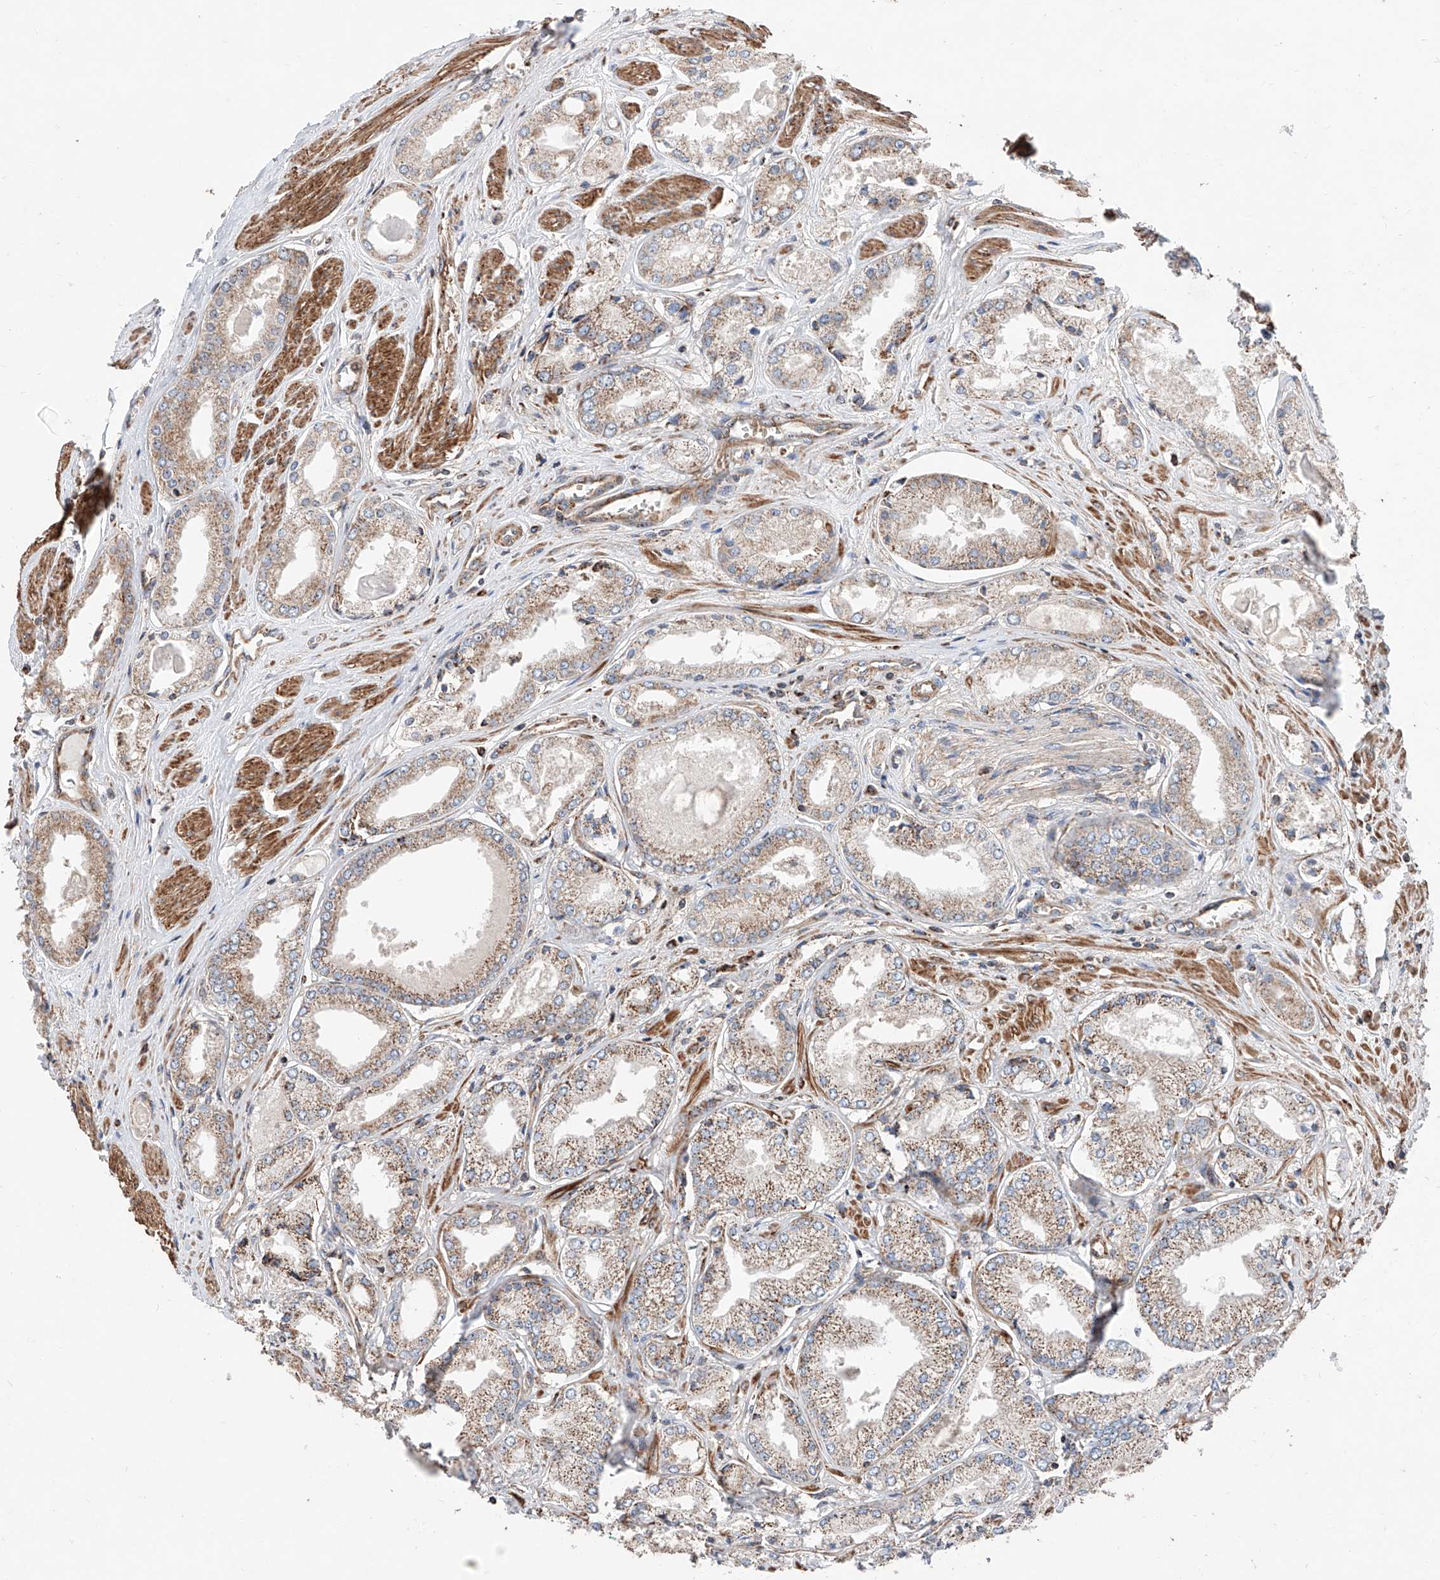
{"staining": {"intensity": "moderate", "quantity": ">75%", "location": "cytoplasmic/membranous"}, "tissue": "prostate cancer", "cell_type": "Tumor cells", "image_type": "cancer", "snomed": [{"axis": "morphology", "description": "Adenocarcinoma, Low grade"}, {"axis": "topography", "description": "Prostate"}], "caption": "Tumor cells display medium levels of moderate cytoplasmic/membranous positivity in about >75% of cells in prostate low-grade adenocarcinoma.", "gene": "PISD", "patient": {"sex": "male", "age": 60}}